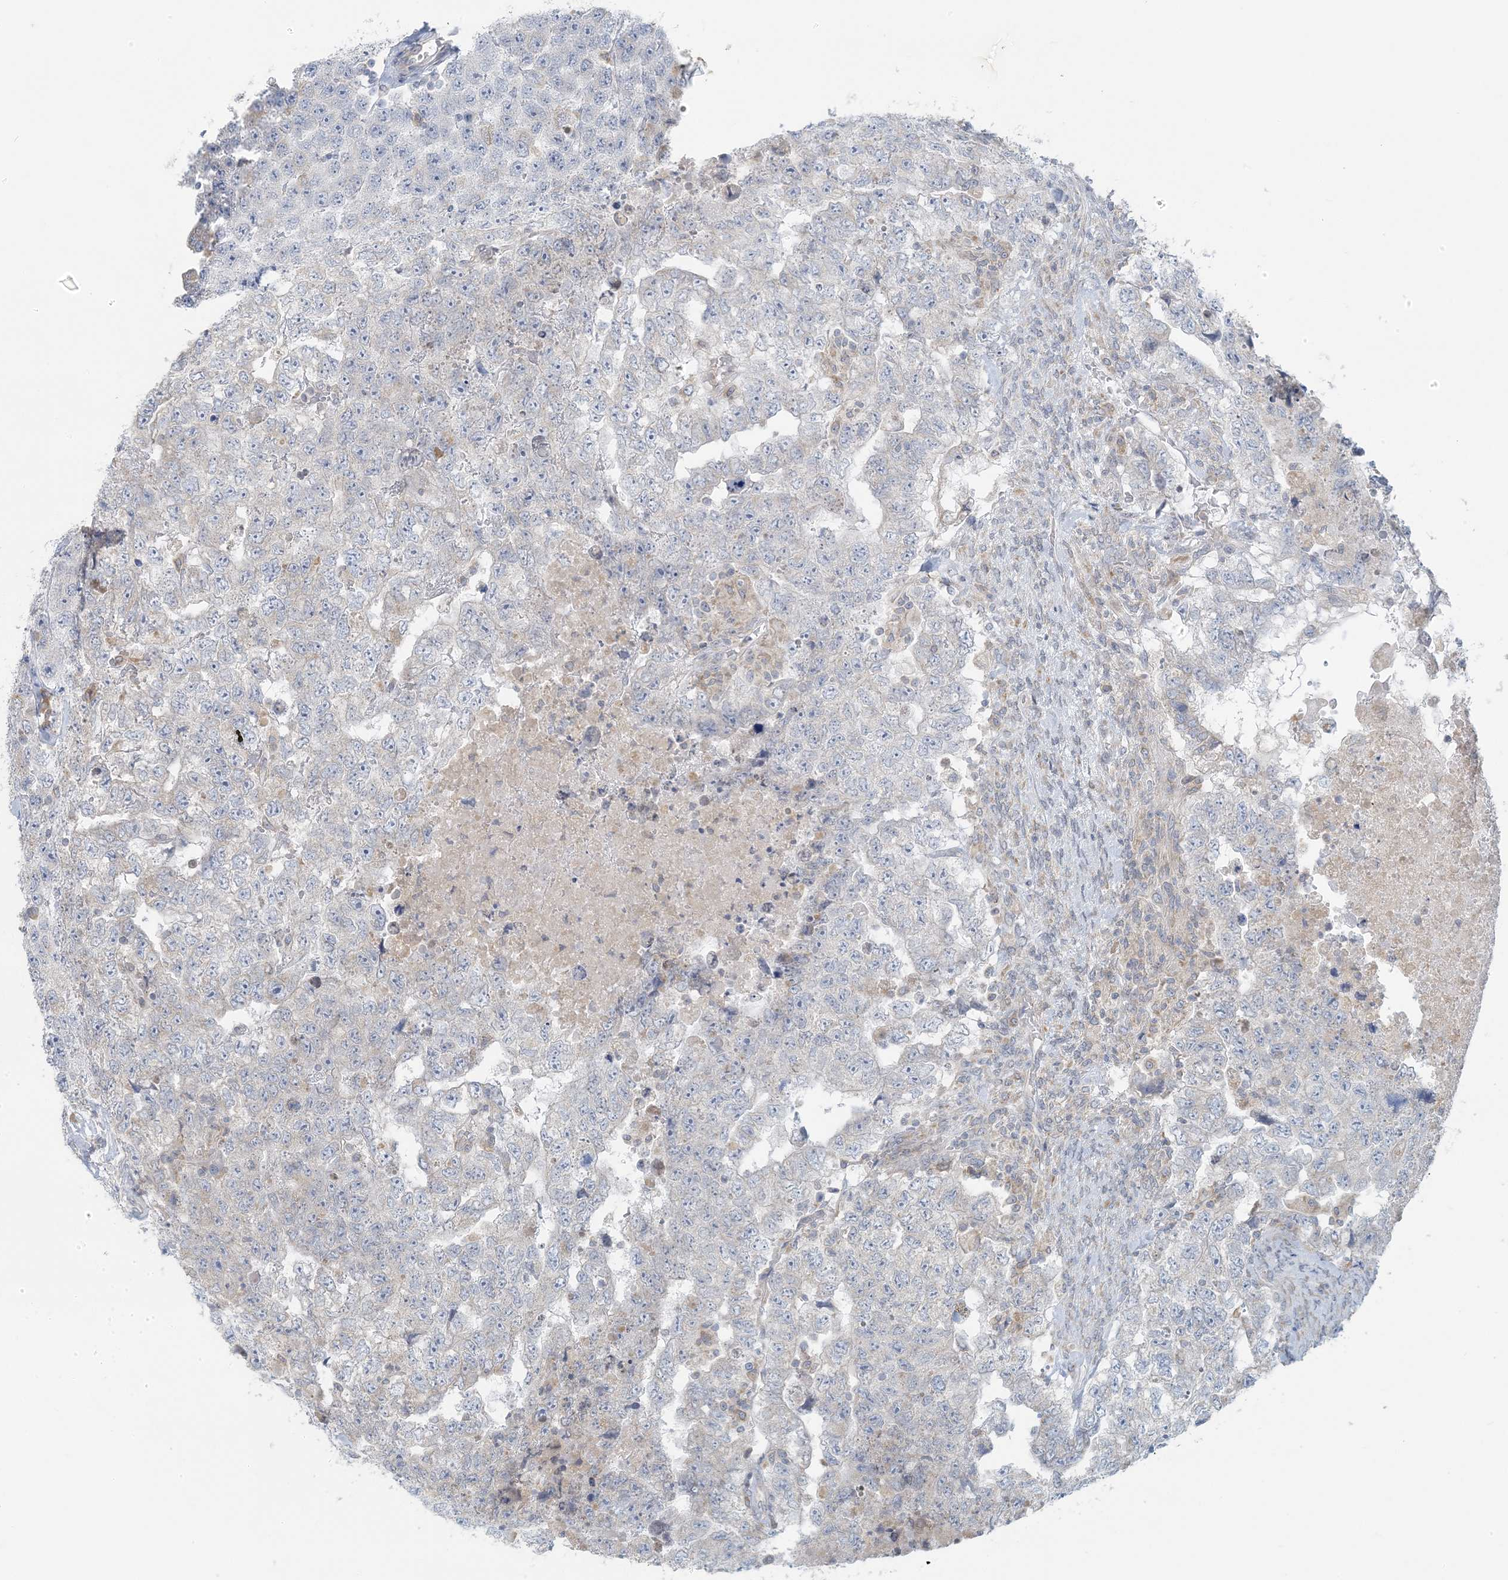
{"staining": {"intensity": "negative", "quantity": "none", "location": "none"}, "tissue": "testis cancer", "cell_type": "Tumor cells", "image_type": "cancer", "snomed": [{"axis": "morphology", "description": "Carcinoma, Embryonal, NOS"}, {"axis": "topography", "description": "Testis"}], "caption": "Tumor cells are negative for brown protein staining in testis cancer (embryonal carcinoma).", "gene": "EEFSEC", "patient": {"sex": "male", "age": 36}}